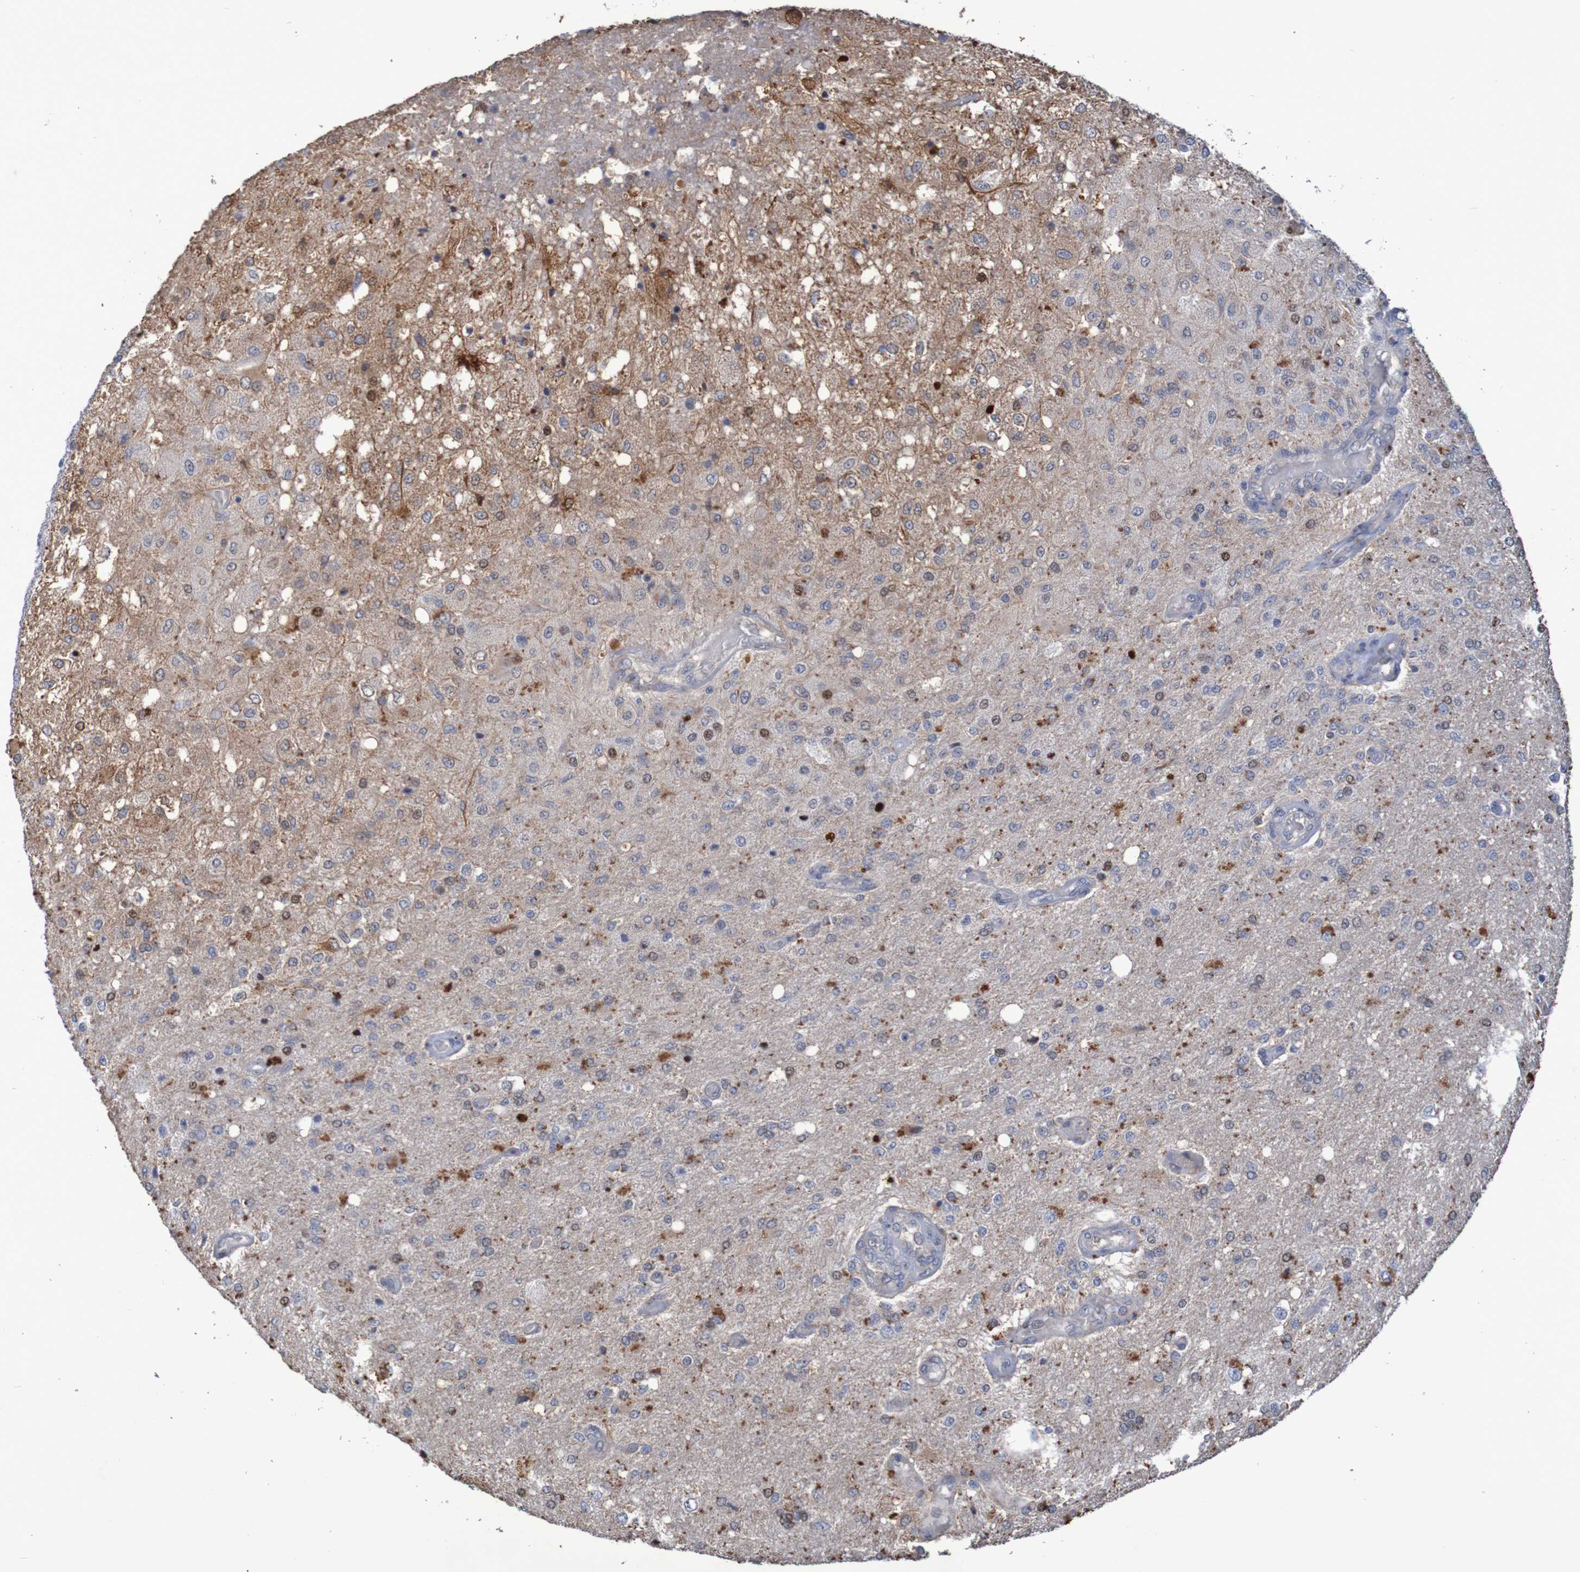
{"staining": {"intensity": "moderate", "quantity": "25%-75%", "location": "cytoplasmic/membranous,nuclear"}, "tissue": "glioma", "cell_type": "Tumor cells", "image_type": "cancer", "snomed": [{"axis": "morphology", "description": "Normal tissue, NOS"}, {"axis": "morphology", "description": "Glioma, malignant, High grade"}, {"axis": "topography", "description": "Cerebral cortex"}], "caption": "Immunohistochemical staining of human glioma reveals moderate cytoplasmic/membranous and nuclear protein positivity in approximately 25%-75% of tumor cells.", "gene": "FBP2", "patient": {"sex": "male", "age": 77}}